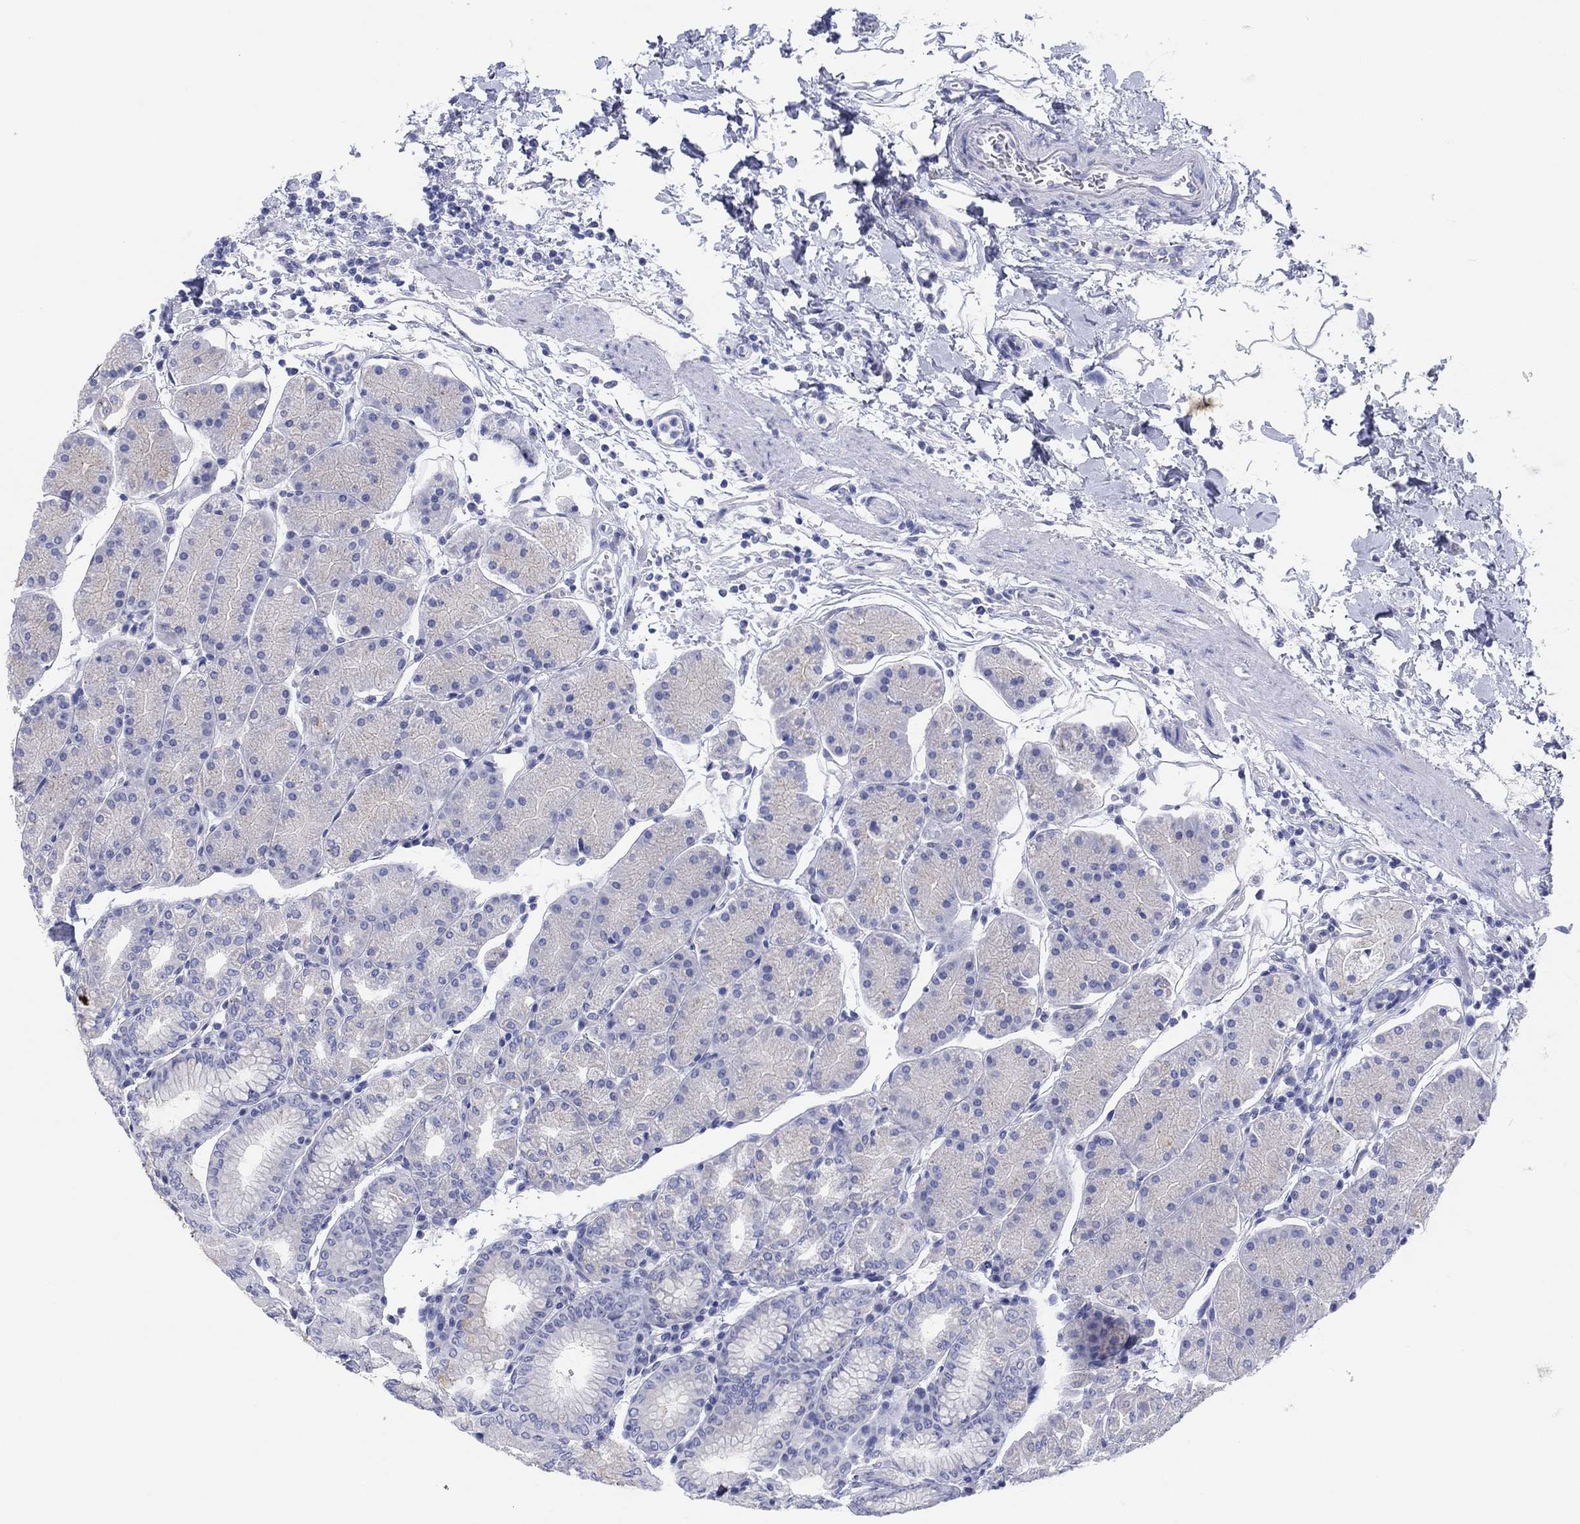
{"staining": {"intensity": "negative", "quantity": "none", "location": "none"}, "tissue": "stomach", "cell_type": "Glandular cells", "image_type": "normal", "snomed": [{"axis": "morphology", "description": "Normal tissue, NOS"}, {"axis": "topography", "description": "Stomach"}], "caption": "A high-resolution image shows immunohistochemistry (IHC) staining of normal stomach, which demonstrates no significant staining in glandular cells. (DAB immunohistochemistry (IHC), high magnification).", "gene": "ERICH3", "patient": {"sex": "male", "age": 54}}